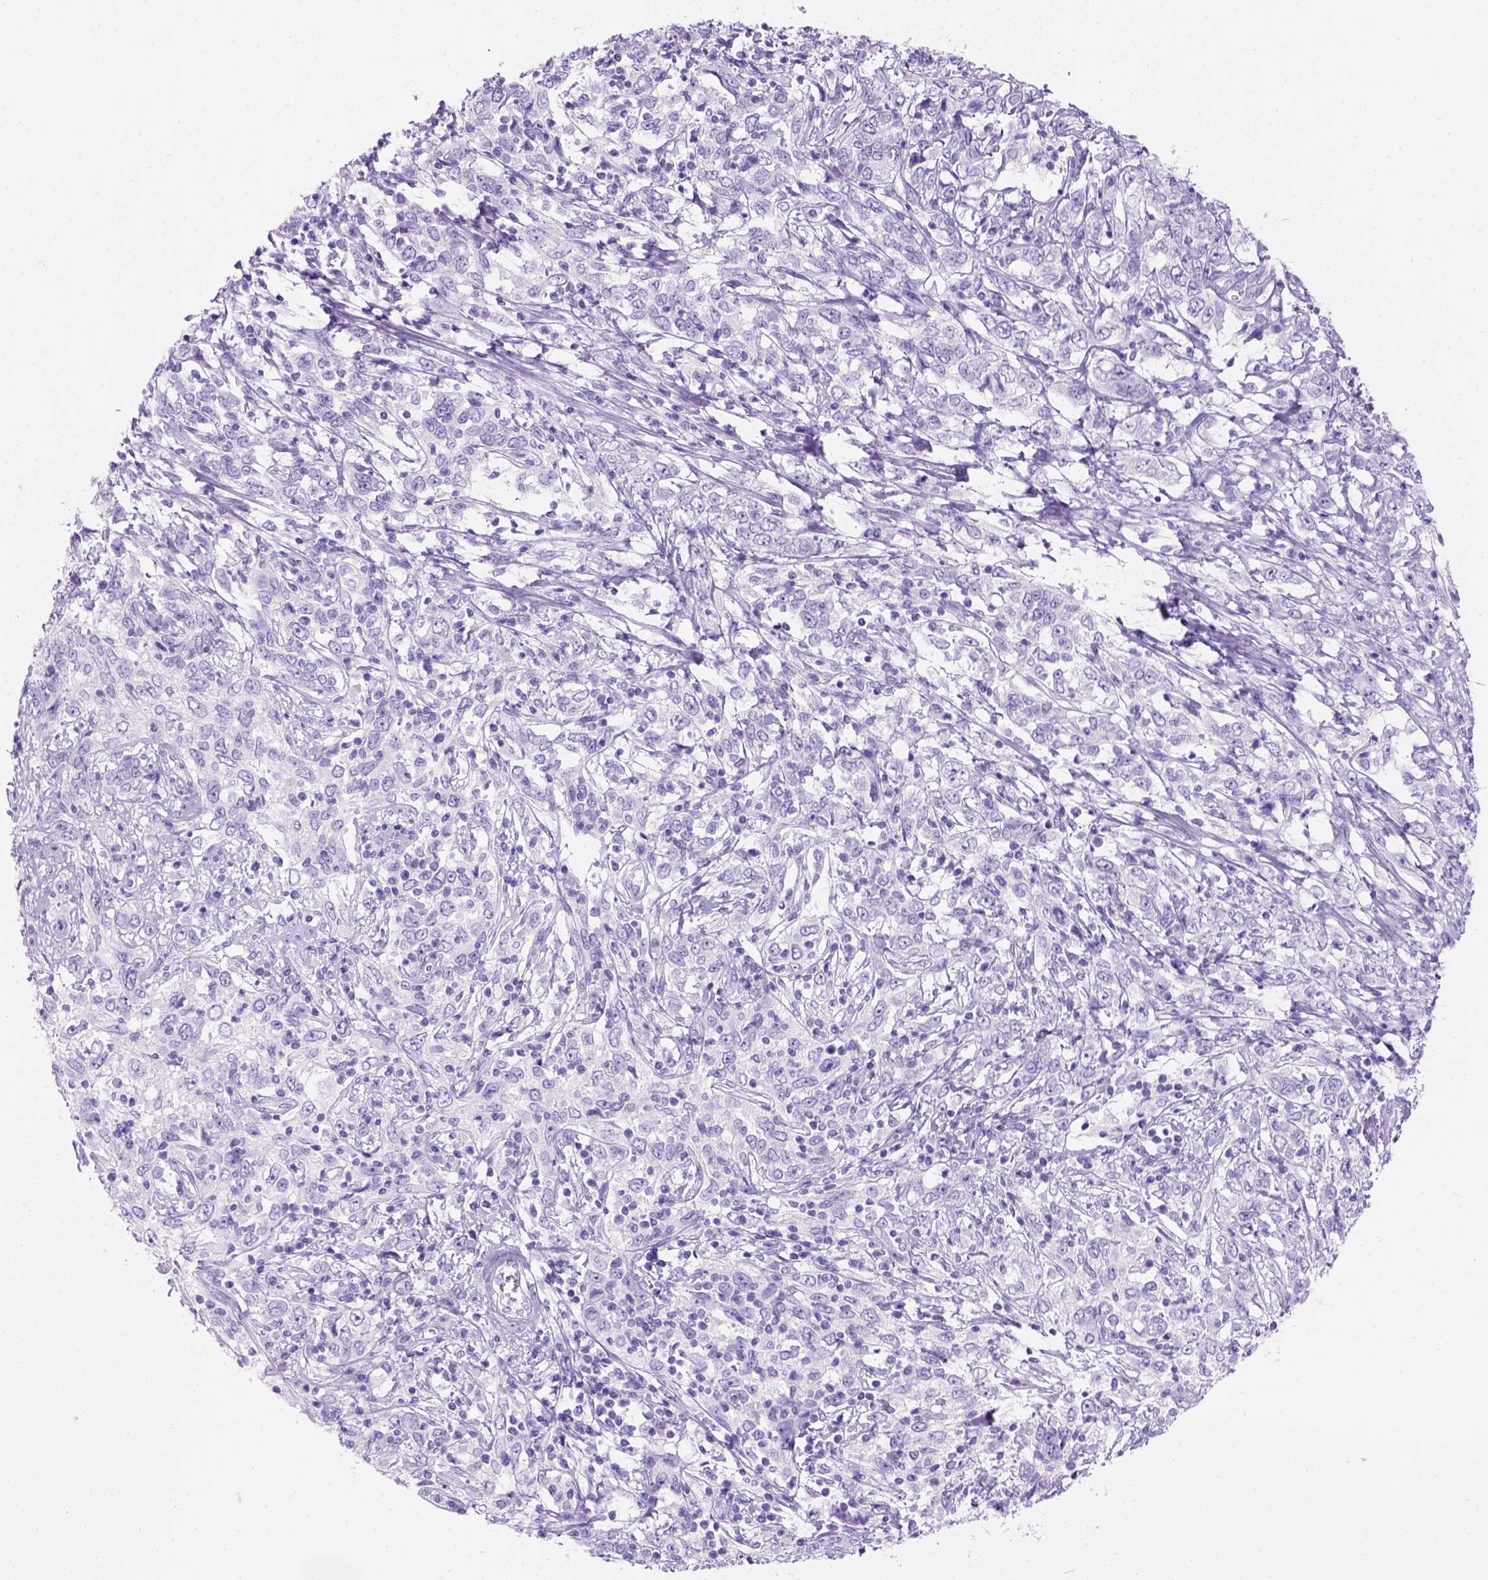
{"staining": {"intensity": "negative", "quantity": "none", "location": "none"}, "tissue": "cervical cancer", "cell_type": "Tumor cells", "image_type": "cancer", "snomed": [{"axis": "morphology", "description": "Adenocarcinoma, NOS"}, {"axis": "topography", "description": "Cervix"}], "caption": "This is an IHC photomicrograph of cervical adenocarcinoma. There is no staining in tumor cells.", "gene": "C7orf57", "patient": {"sex": "female", "age": 40}}